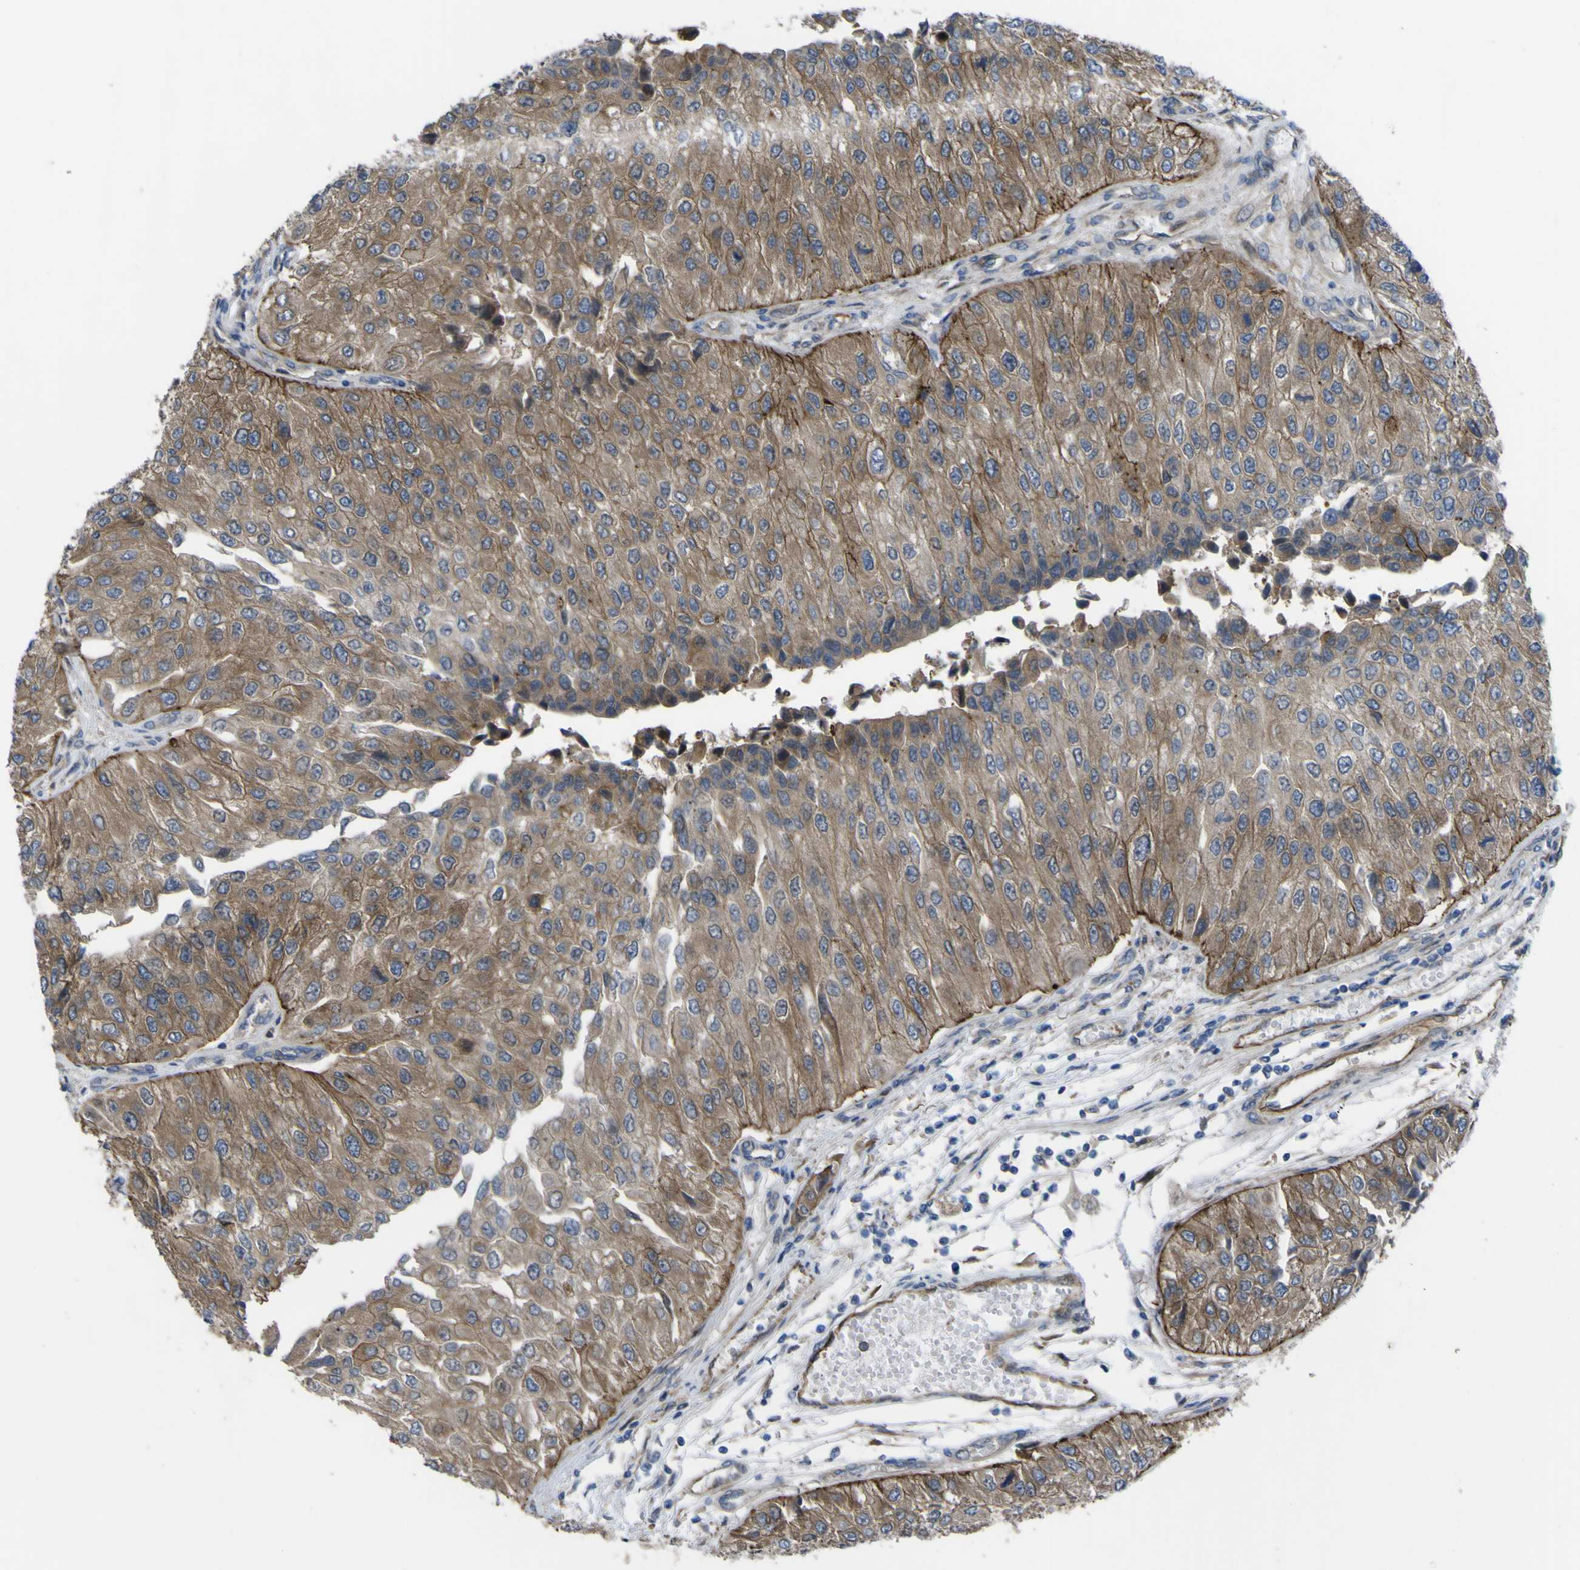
{"staining": {"intensity": "moderate", "quantity": ">75%", "location": "cytoplasmic/membranous"}, "tissue": "urothelial cancer", "cell_type": "Tumor cells", "image_type": "cancer", "snomed": [{"axis": "morphology", "description": "Urothelial carcinoma, High grade"}, {"axis": "topography", "description": "Kidney"}, {"axis": "topography", "description": "Urinary bladder"}], "caption": "DAB immunohistochemical staining of human high-grade urothelial carcinoma displays moderate cytoplasmic/membranous protein positivity in approximately >75% of tumor cells.", "gene": "FBXO30", "patient": {"sex": "male", "age": 77}}